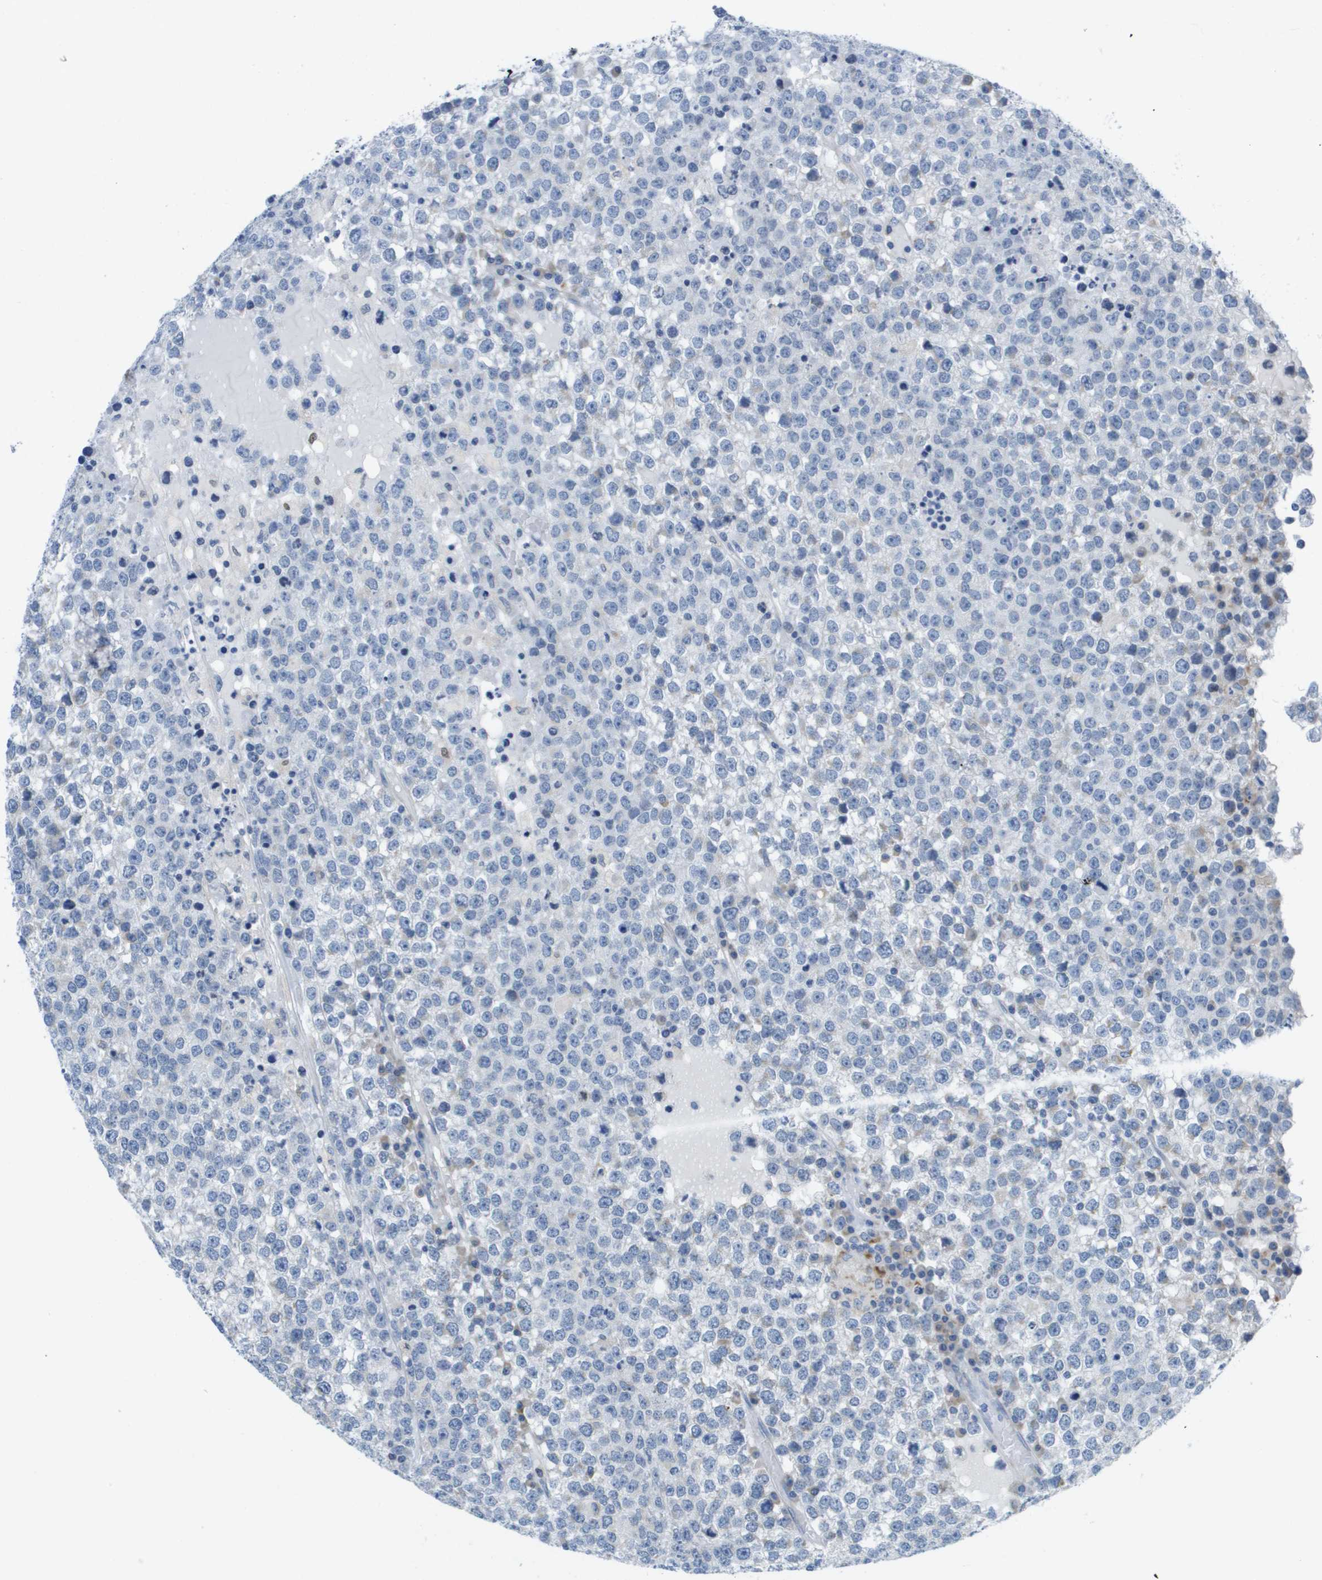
{"staining": {"intensity": "negative", "quantity": "none", "location": "none"}, "tissue": "testis cancer", "cell_type": "Tumor cells", "image_type": "cancer", "snomed": [{"axis": "morphology", "description": "Seminoma, NOS"}, {"axis": "topography", "description": "Testis"}], "caption": "Immunohistochemistry (IHC) image of neoplastic tissue: testis seminoma stained with DAB (3,3'-diaminobenzidine) demonstrates no significant protein positivity in tumor cells. (Brightfield microscopy of DAB (3,3'-diaminobenzidine) IHC at high magnification).", "gene": "PTDSS1", "patient": {"sex": "male", "age": 65}}